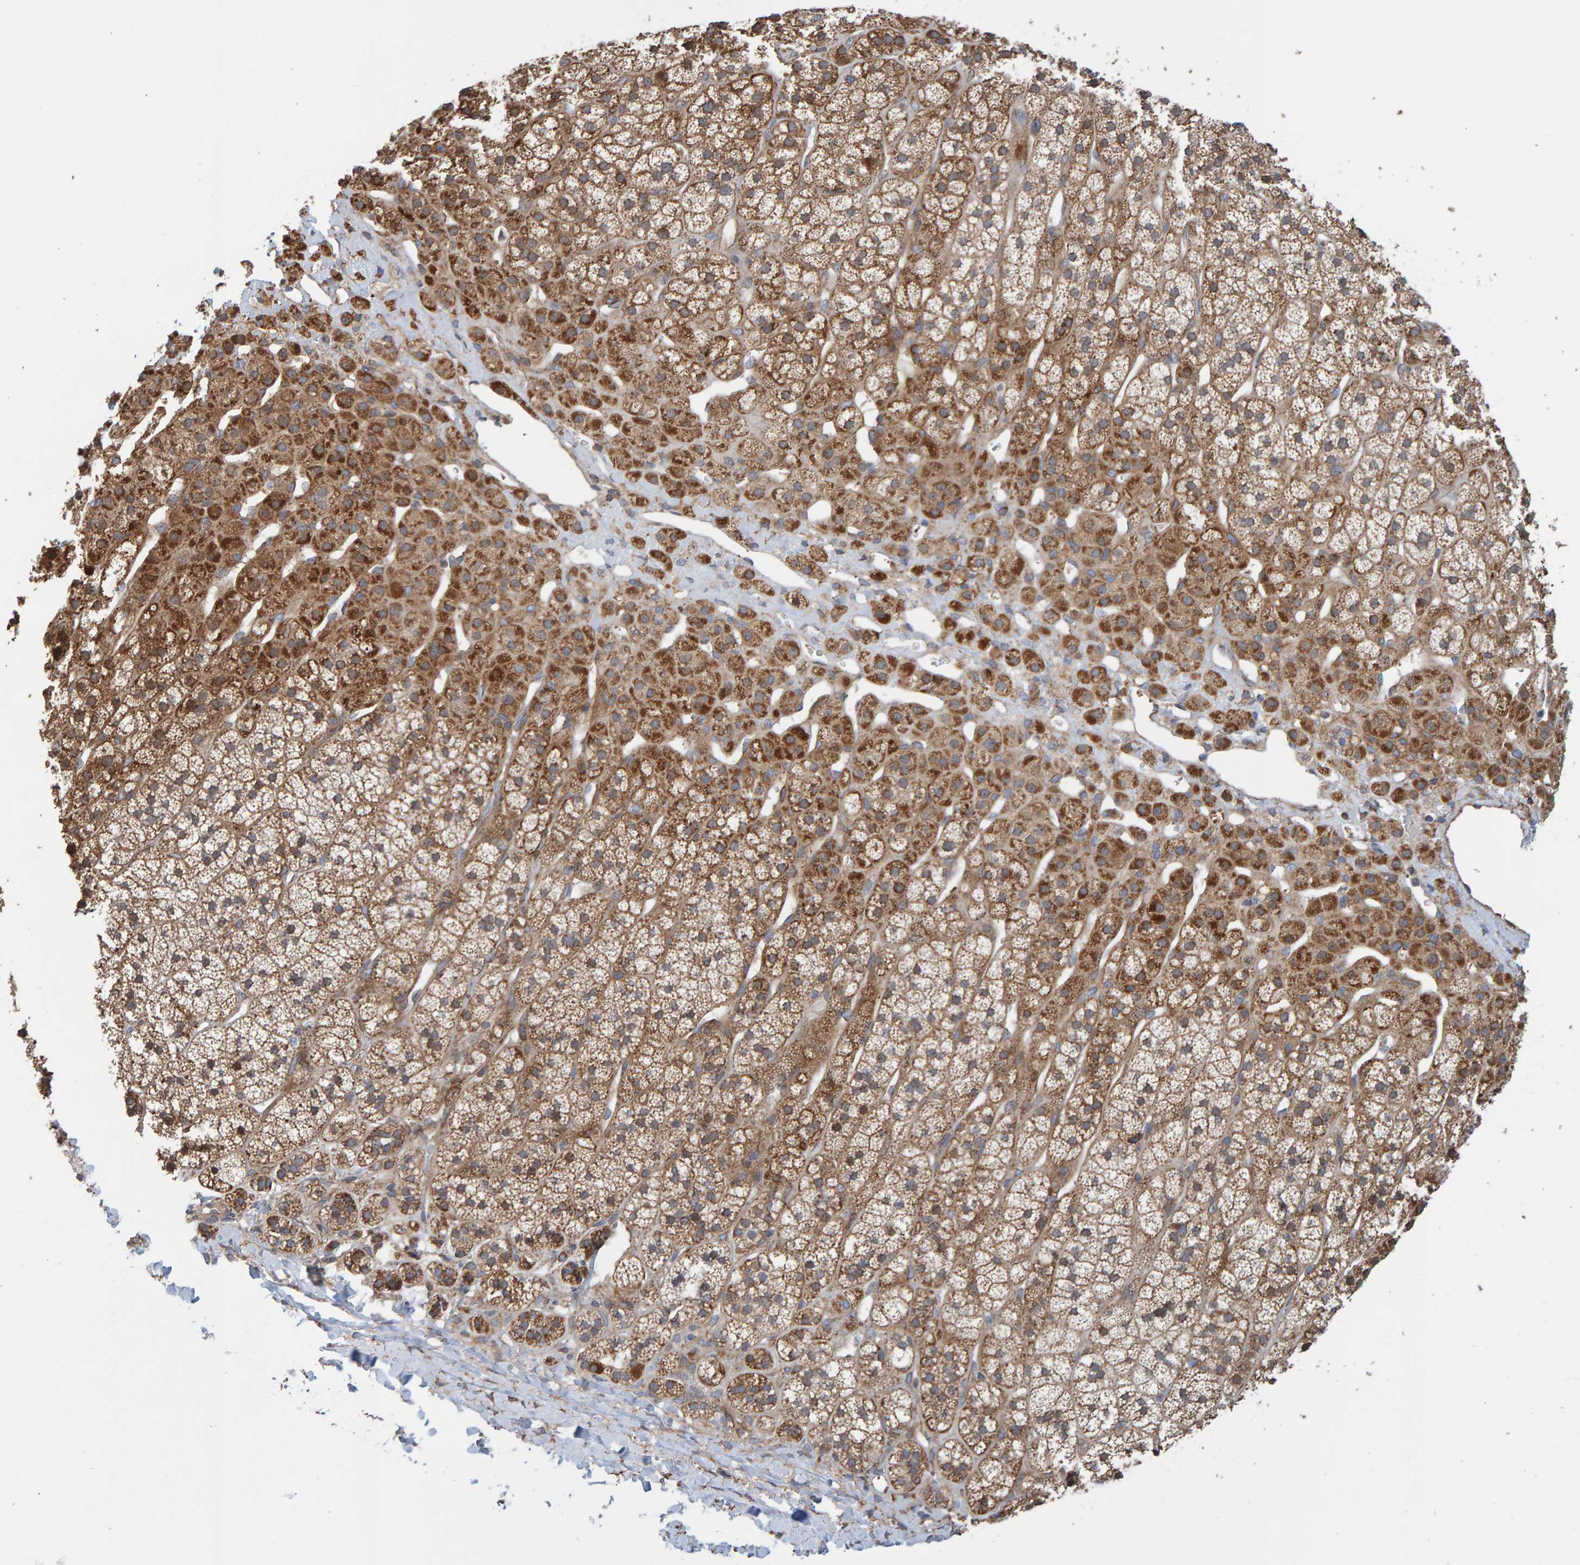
{"staining": {"intensity": "strong", "quantity": ">75%", "location": "cytoplasmic/membranous"}, "tissue": "adrenal gland", "cell_type": "Glandular cells", "image_type": "normal", "snomed": [{"axis": "morphology", "description": "Normal tissue, NOS"}, {"axis": "topography", "description": "Adrenal gland"}], "caption": "Adrenal gland was stained to show a protein in brown. There is high levels of strong cytoplasmic/membranous staining in approximately >75% of glandular cells.", "gene": "MRPL45", "patient": {"sex": "male", "age": 56}}